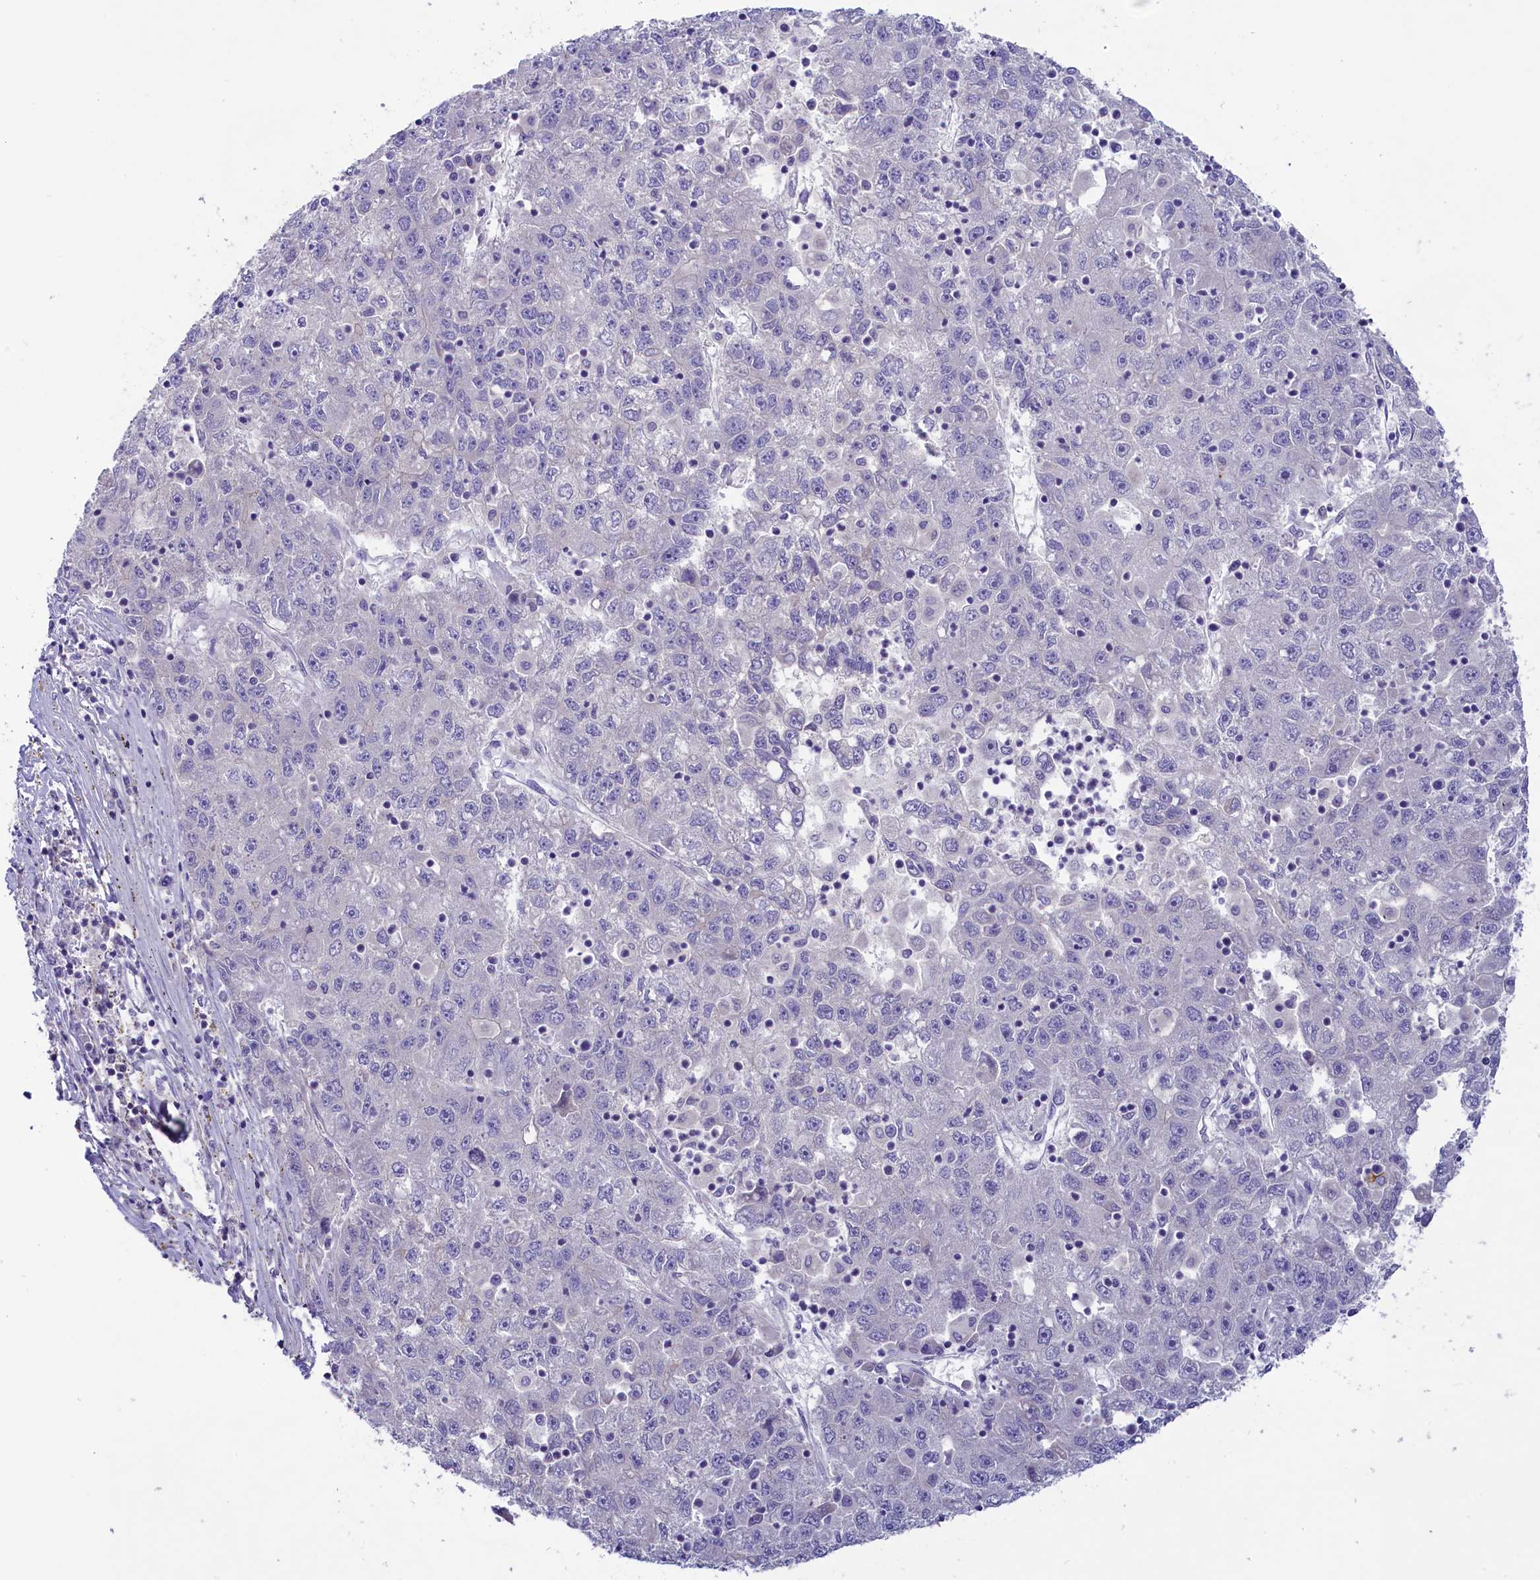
{"staining": {"intensity": "negative", "quantity": "none", "location": "none"}, "tissue": "liver cancer", "cell_type": "Tumor cells", "image_type": "cancer", "snomed": [{"axis": "morphology", "description": "Carcinoma, Hepatocellular, NOS"}, {"axis": "topography", "description": "Liver"}], "caption": "An IHC photomicrograph of hepatocellular carcinoma (liver) is shown. There is no staining in tumor cells of hepatocellular carcinoma (liver).", "gene": "CD99L2", "patient": {"sex": "male", "age": 49}}